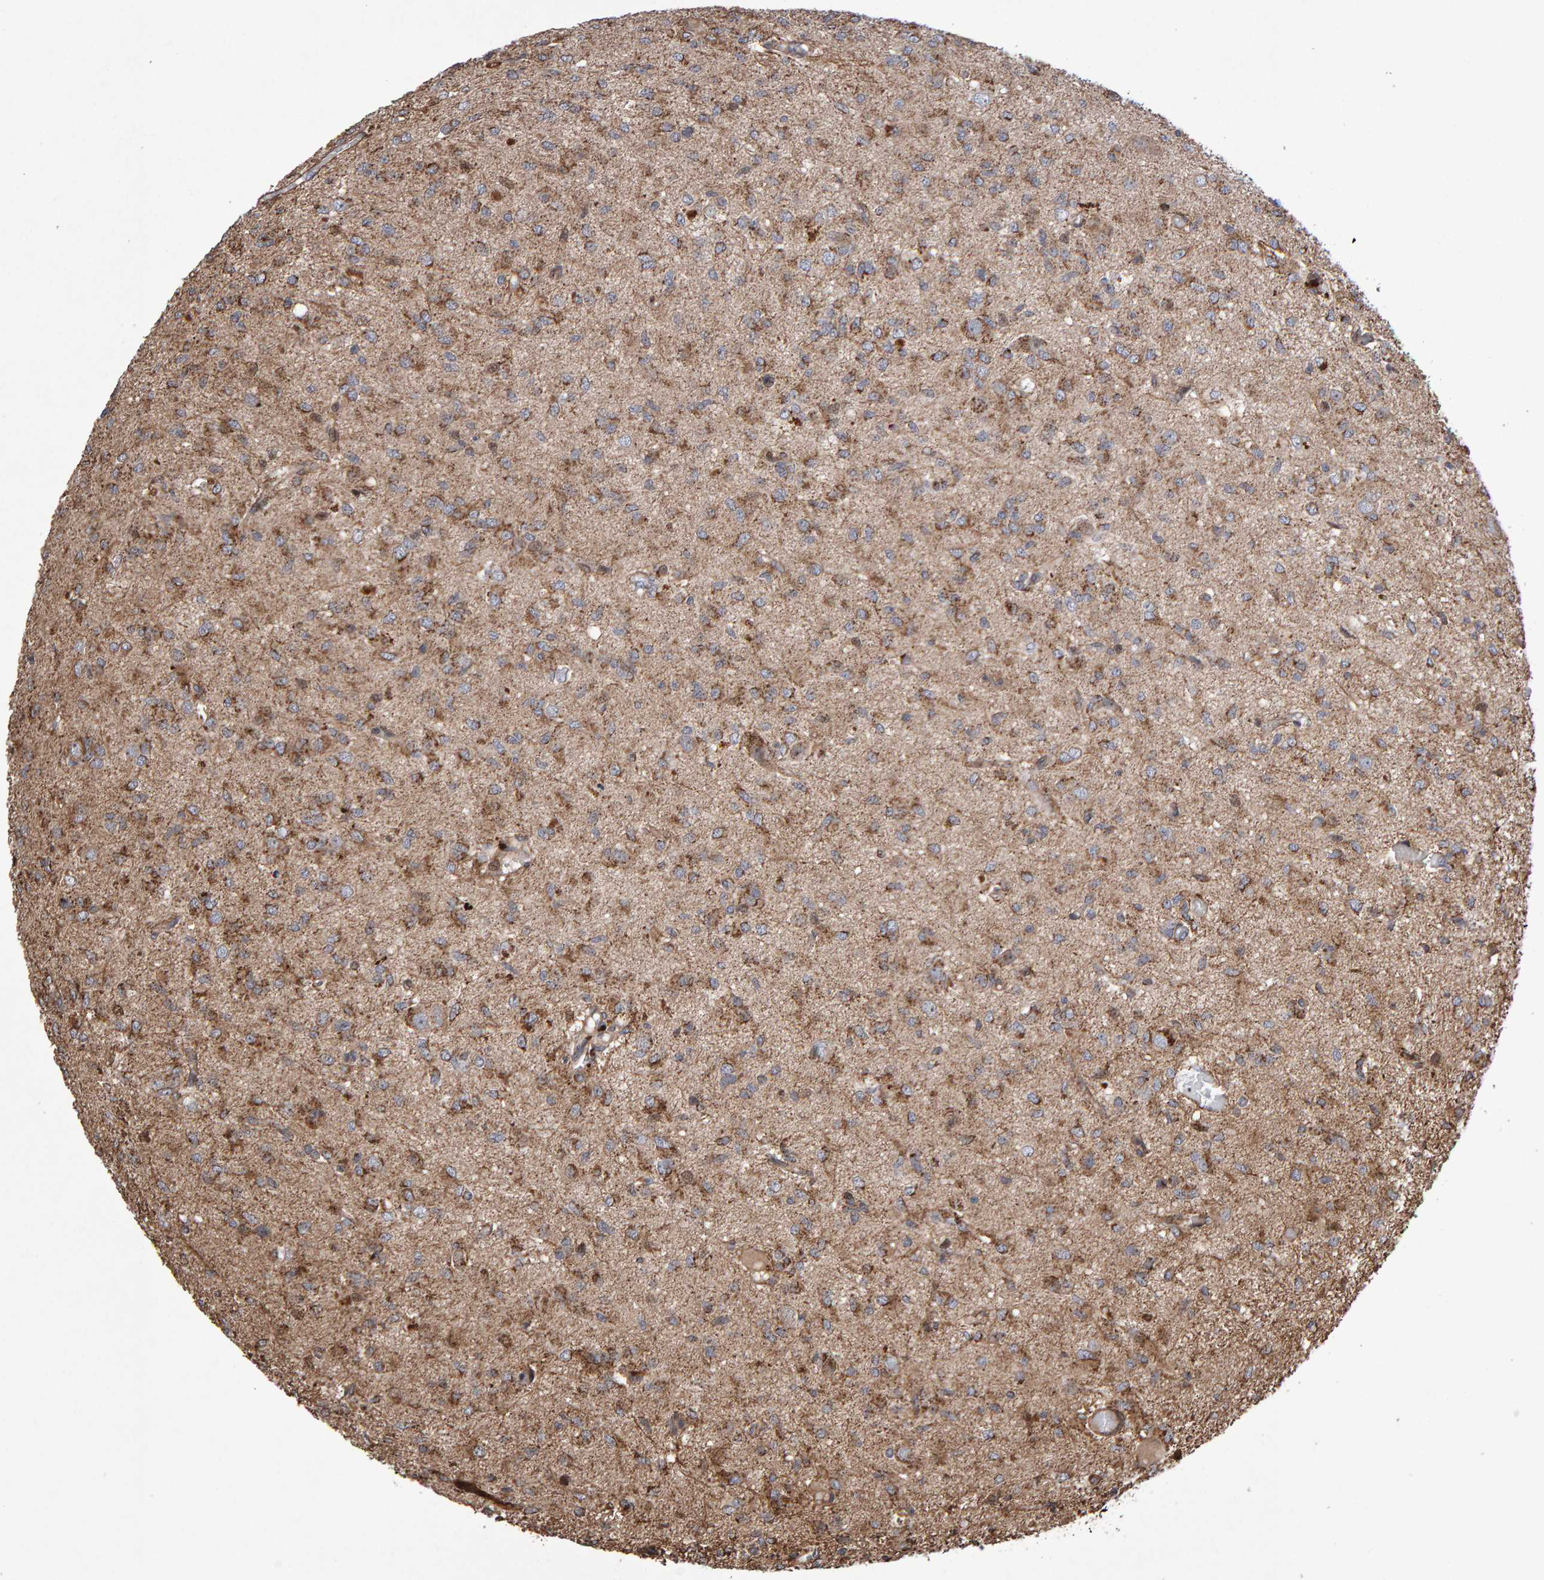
{"staining": {"intensity": "weak", "quantity": ">75%", "location": "cytoplasmic/membranous"}, "tissue": "glioma", "cell_type": "Tumor cells", "image_type": "cancer", "snomed": [{"axis": "morphology", "description": "Glioma, malignant, High grade"}, {"axis": "topography", "description": "Brain"}], "caption": "High-power microscopy captured an immunohistochemistry micrograph of high-grade glioma (malignant), revealing weak cytoplasmic/membranous staining in about >75% of tumor cells.", "gene": "PECR", "patient": {"sex": "female", "age": 59}}